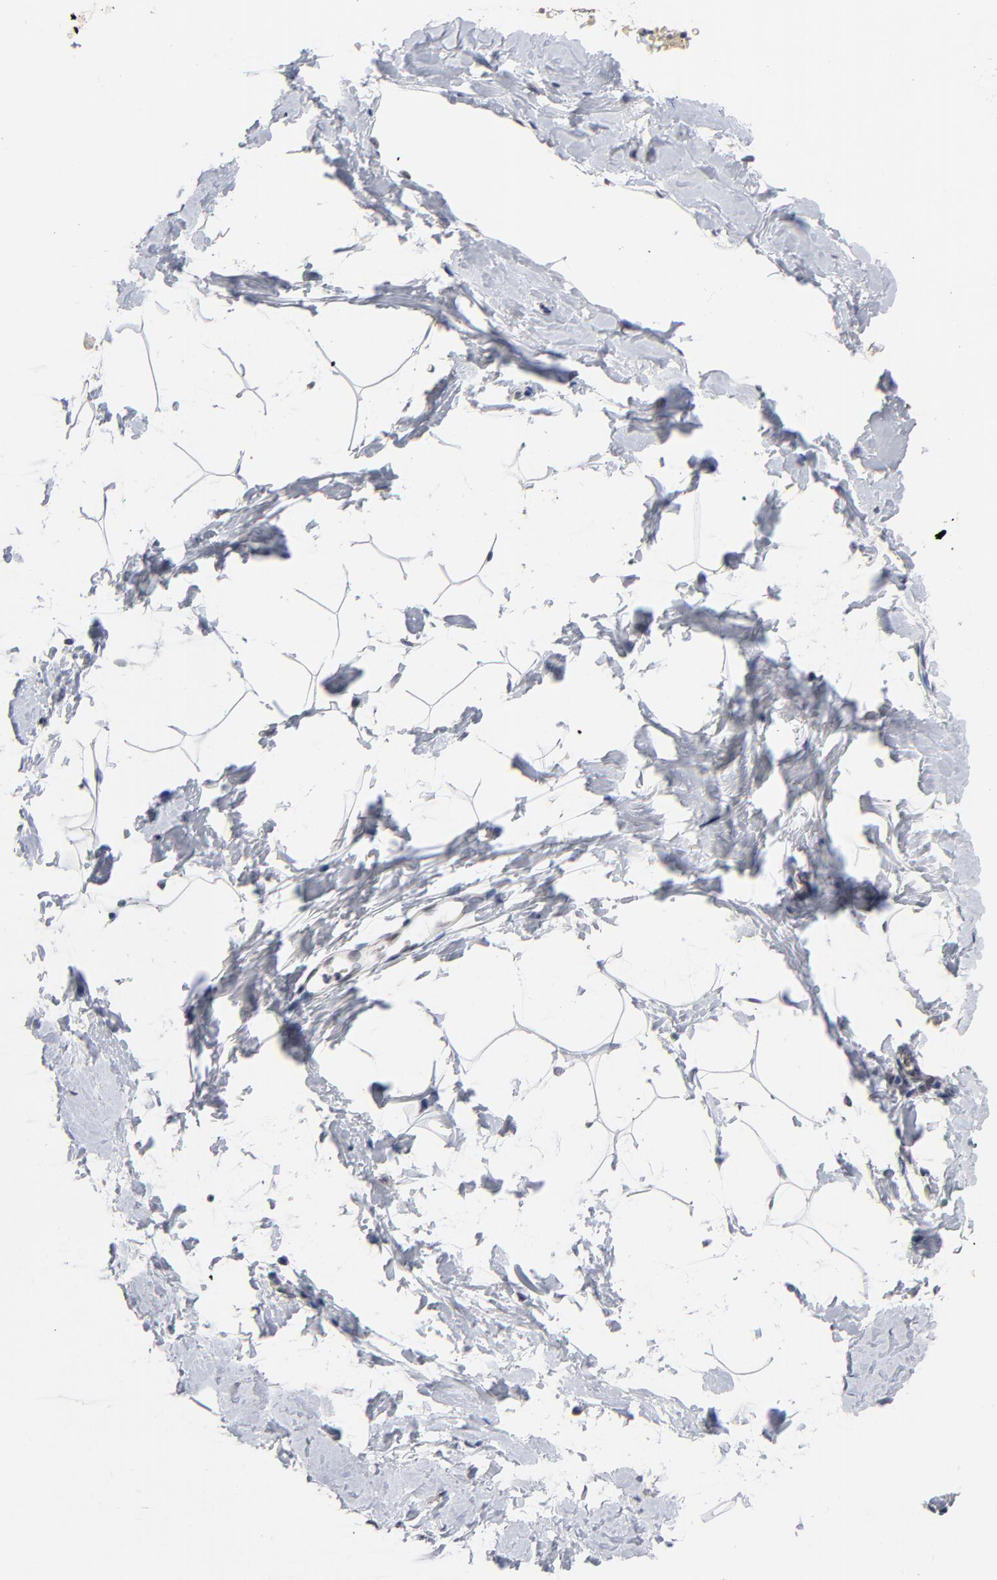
{"staining": {"intensity": "negative", "quantity": "none", "location": "none"}, "tissue": "breast", "cell_type": "Adipocytes", "image_type": "normal", "snomed": [{"axis": "morphology", "description": "Normal tissue, NOS"}, {"axis": "topography", "description": "Breast"}], "caption": "Unremarkable breast was stained to show a protein in brown. There is no significant staining in adipocytes. The staining is performed using DAB brown chromogen with nuclei counter-stained in using hematoxylin.", "gene": "ORC2", "patient": {"sex": "female", "age": 23}}